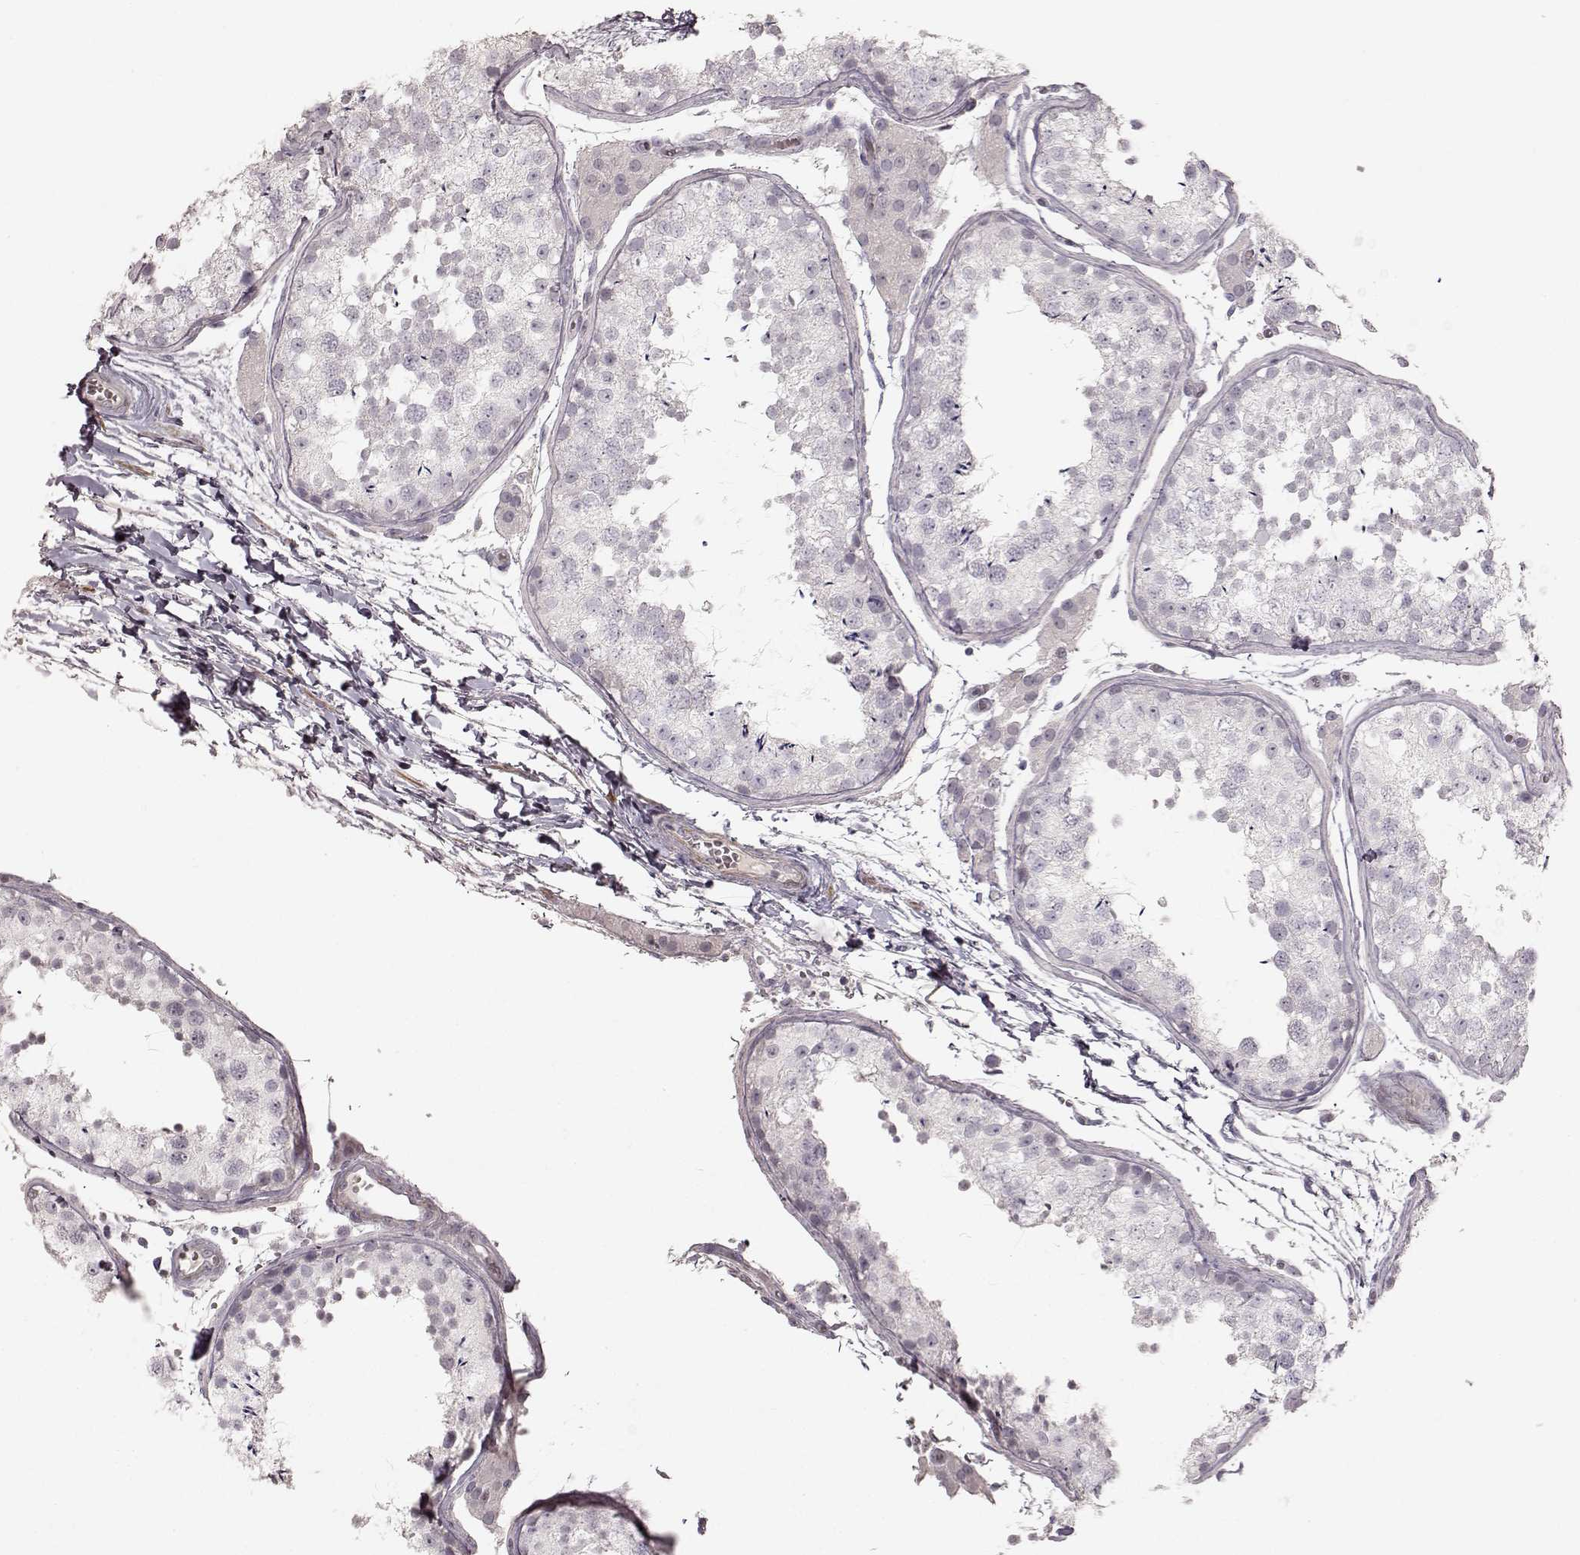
{"staining": {"intensity": "negative", "quantity": "none", "location": "none"}, "tissue": "testis", "cell_type": "Cells in seminiferous ducts", "image_type": "normal", "snomed": [{"axis": "morphology", "description": "Normal tissue, NOS"}, {"axis": "topography", "description": "Testis"}], "caption": "Cells in seminiferous ducts show no significant positivity in unremarkable testis. (DAB (3,3'-diaminobenzidine) immunohistochemistry (IHC) with hematoxylin counter stain).", "gene": "PRLHR", "patient": {"sex": "male", "age": 29}}